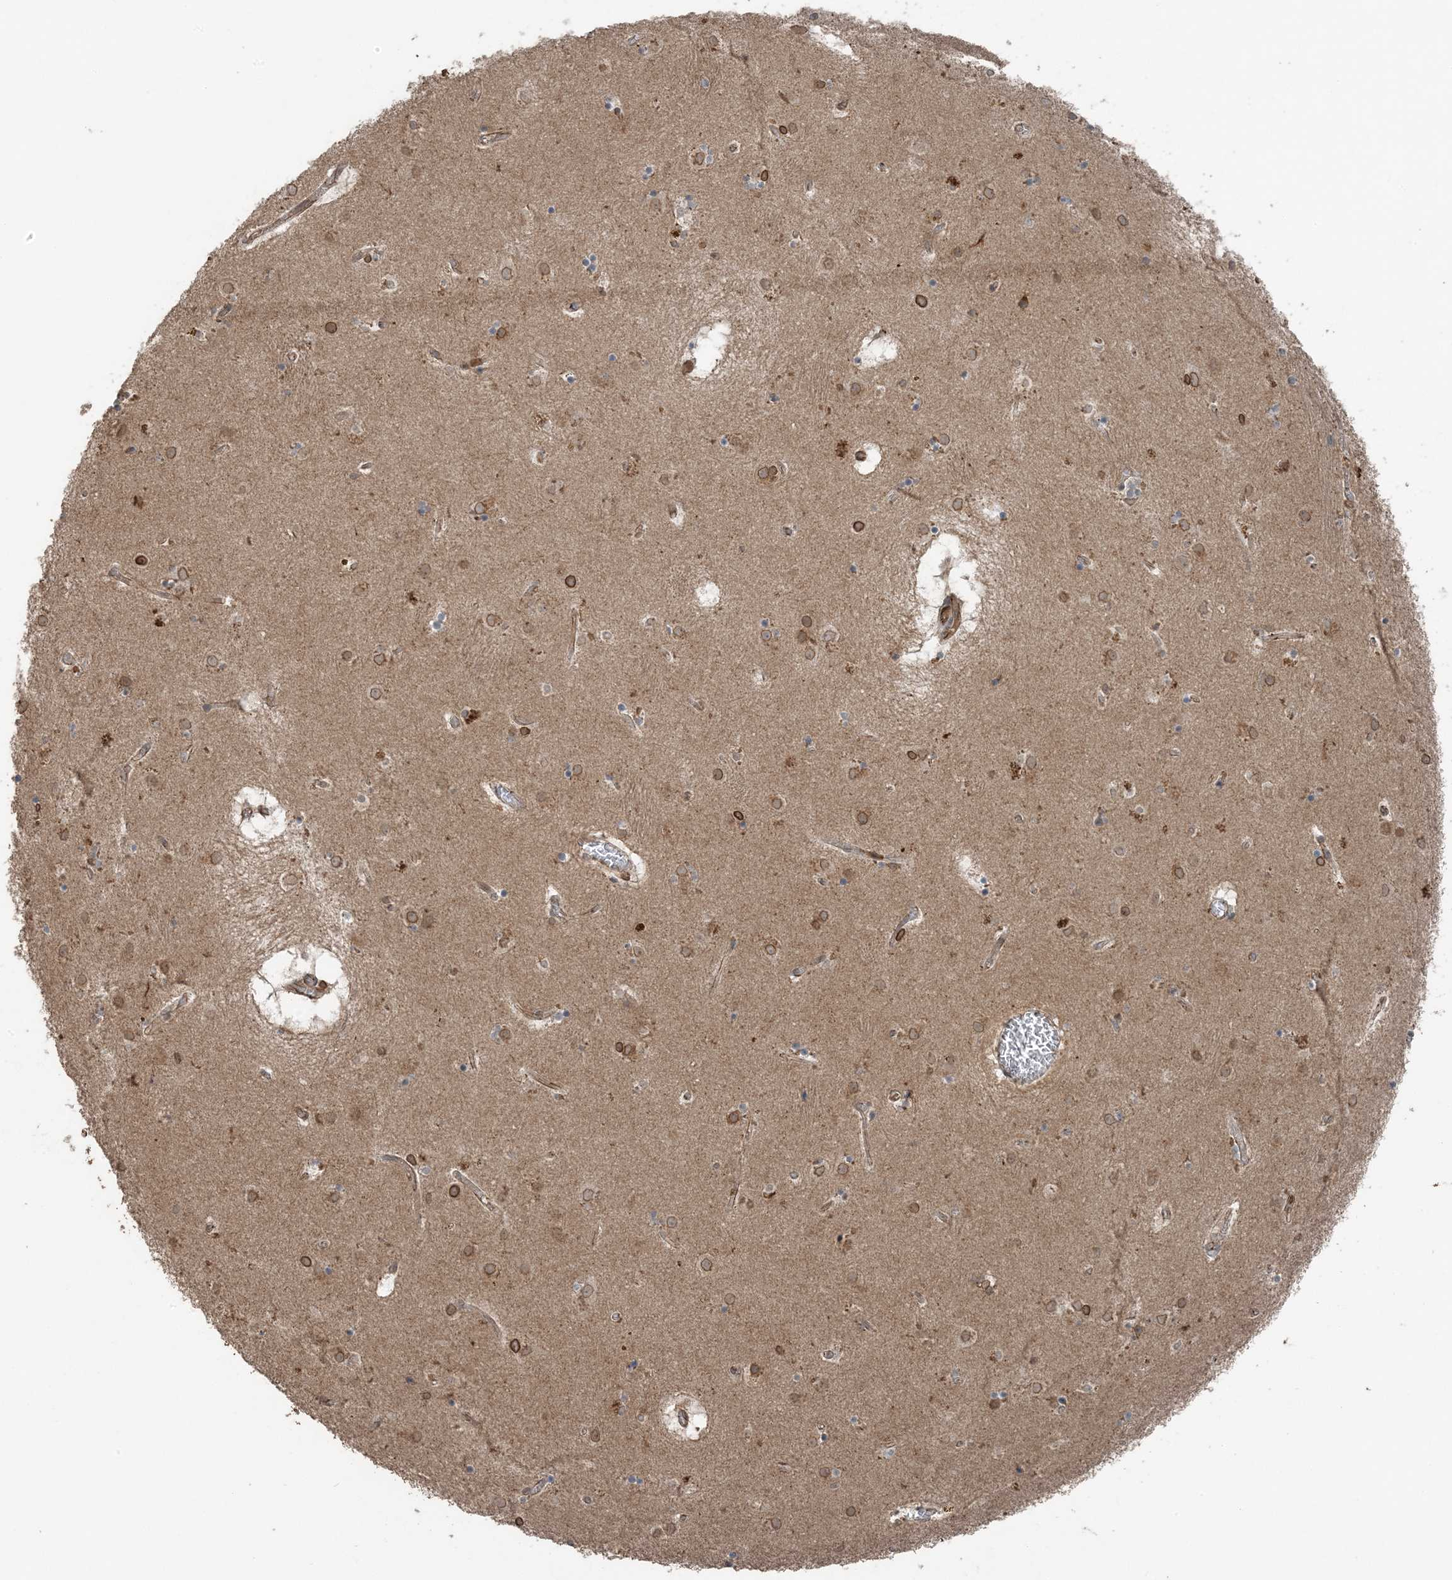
{"staining": {"intensity": "moderate", "quantity": "25%-75%", "location": "cytoplasmic/membranous,nuclear"}, "tissue": "caudate", "cell_type": "Glial cells", "image_type": "normal", "snomed": [{"axis": "morphology", "description": "Normal tissue, NOS"}, {"axis": "topography", "description": "Lateral ventricle wall"}], "caption": "Normal caudate was stained to show a protein in brown. There is medium levels of moderate cytoplasmic/membranous,nuclear positivity in about 25%-75% of glial cells.", "gene": "ZFAND2B", "patient": {"sex": "male", "age": 70}}